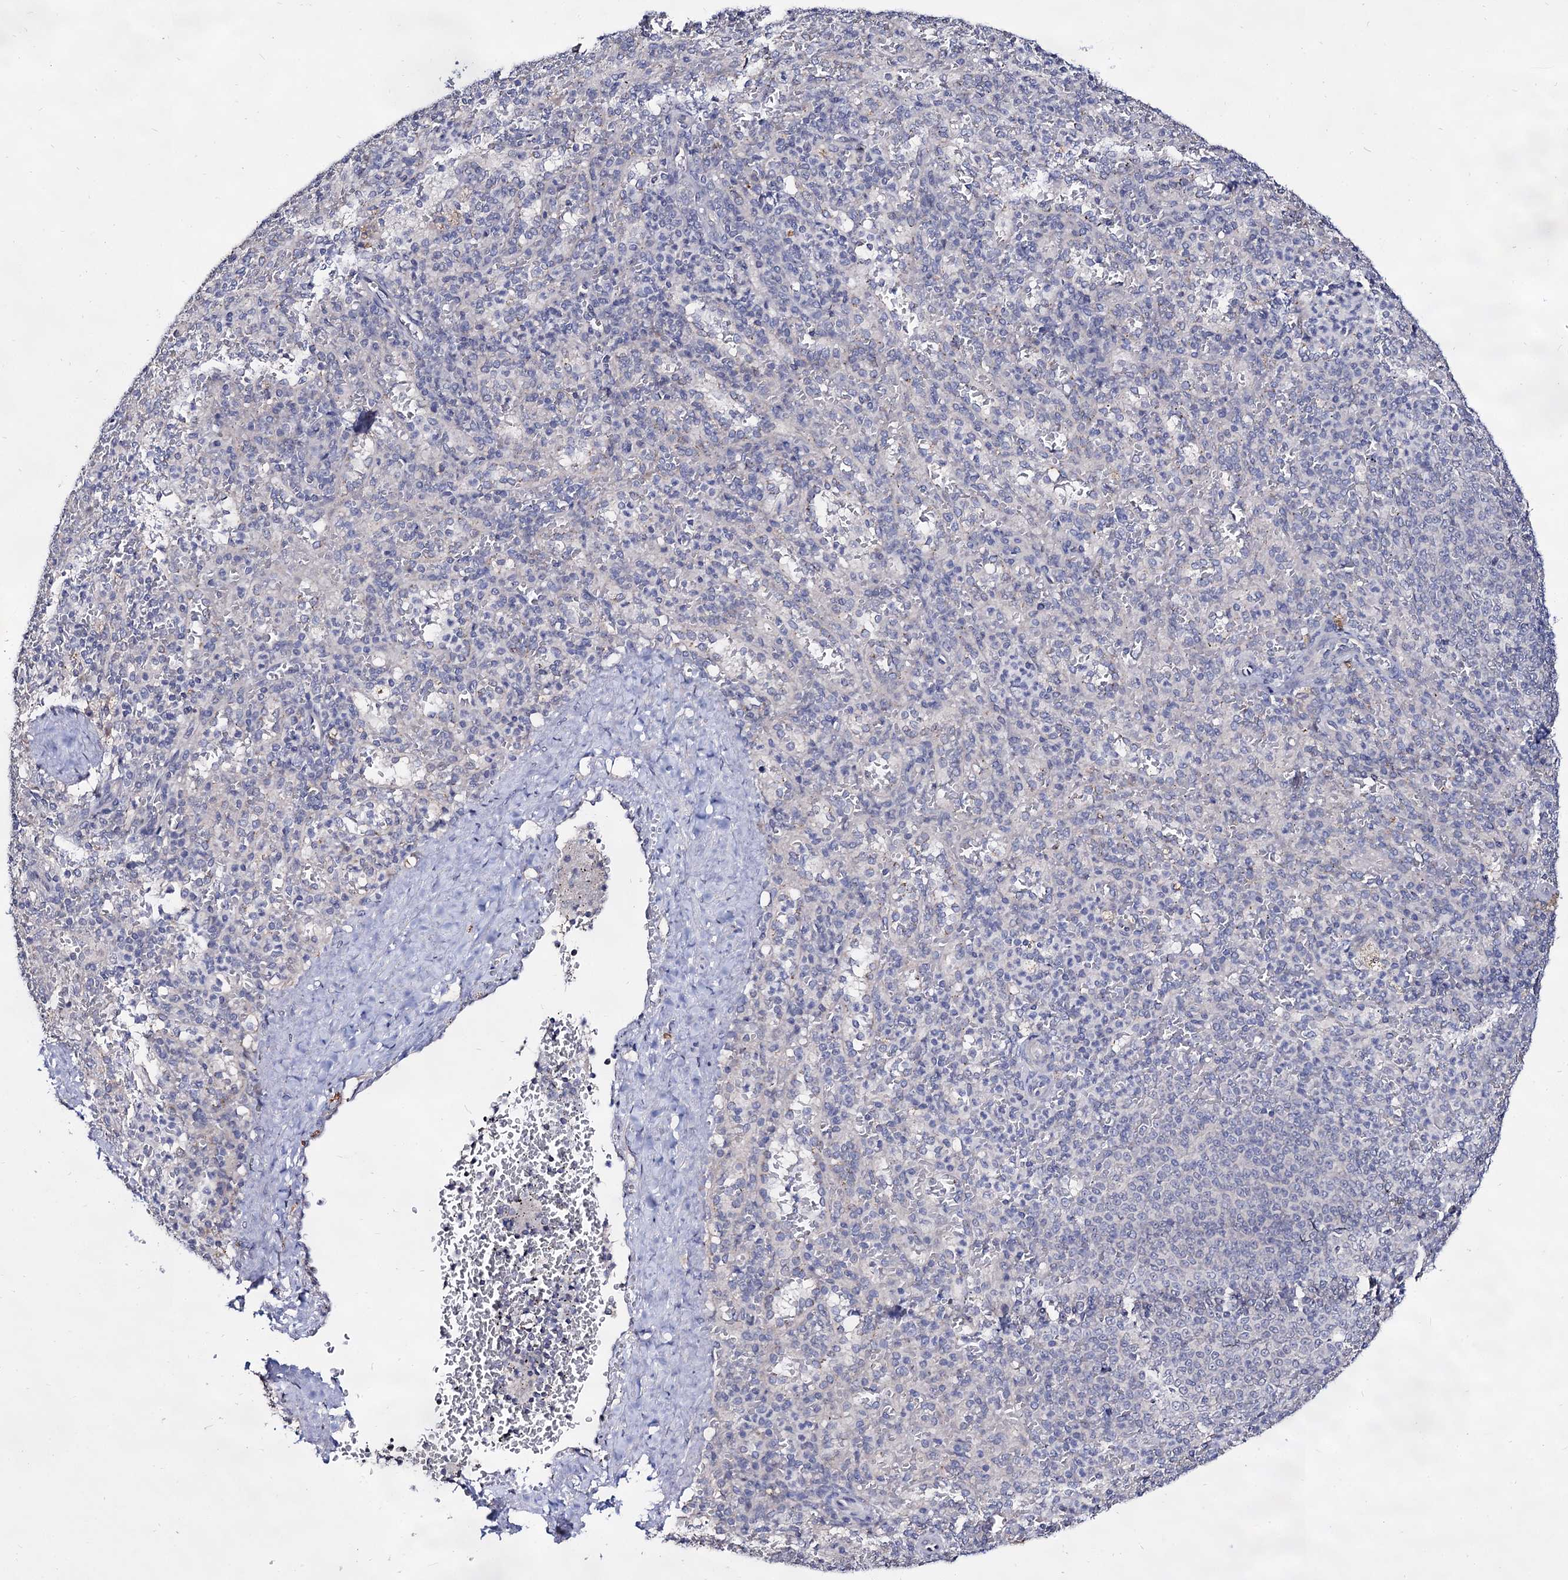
{"staining": {"intensity": "negative", "quantity": "none", "location": "none"}, "tissue": "spleen", "cell_type": "Cells in red pulp", "image_type": "normal", "snomed": [{"axis": "morphology", "description": "Normal tissue, NOS"}, {"axis": "topography", "description": "Spleen"}], "caption": "High power microscopy micrograph of an immunohistochemistry (IHC) photomicrograph of normal spleen, revealing no significant staining in cells in red pulp. The staining is performed using DAB (3,3'-diaminobenzidine) brown chromogen with nuclei counter-stained in using hematoxylin.", "gene": "ARFIP2", "patient": {"sex": "female", "age": 21}}